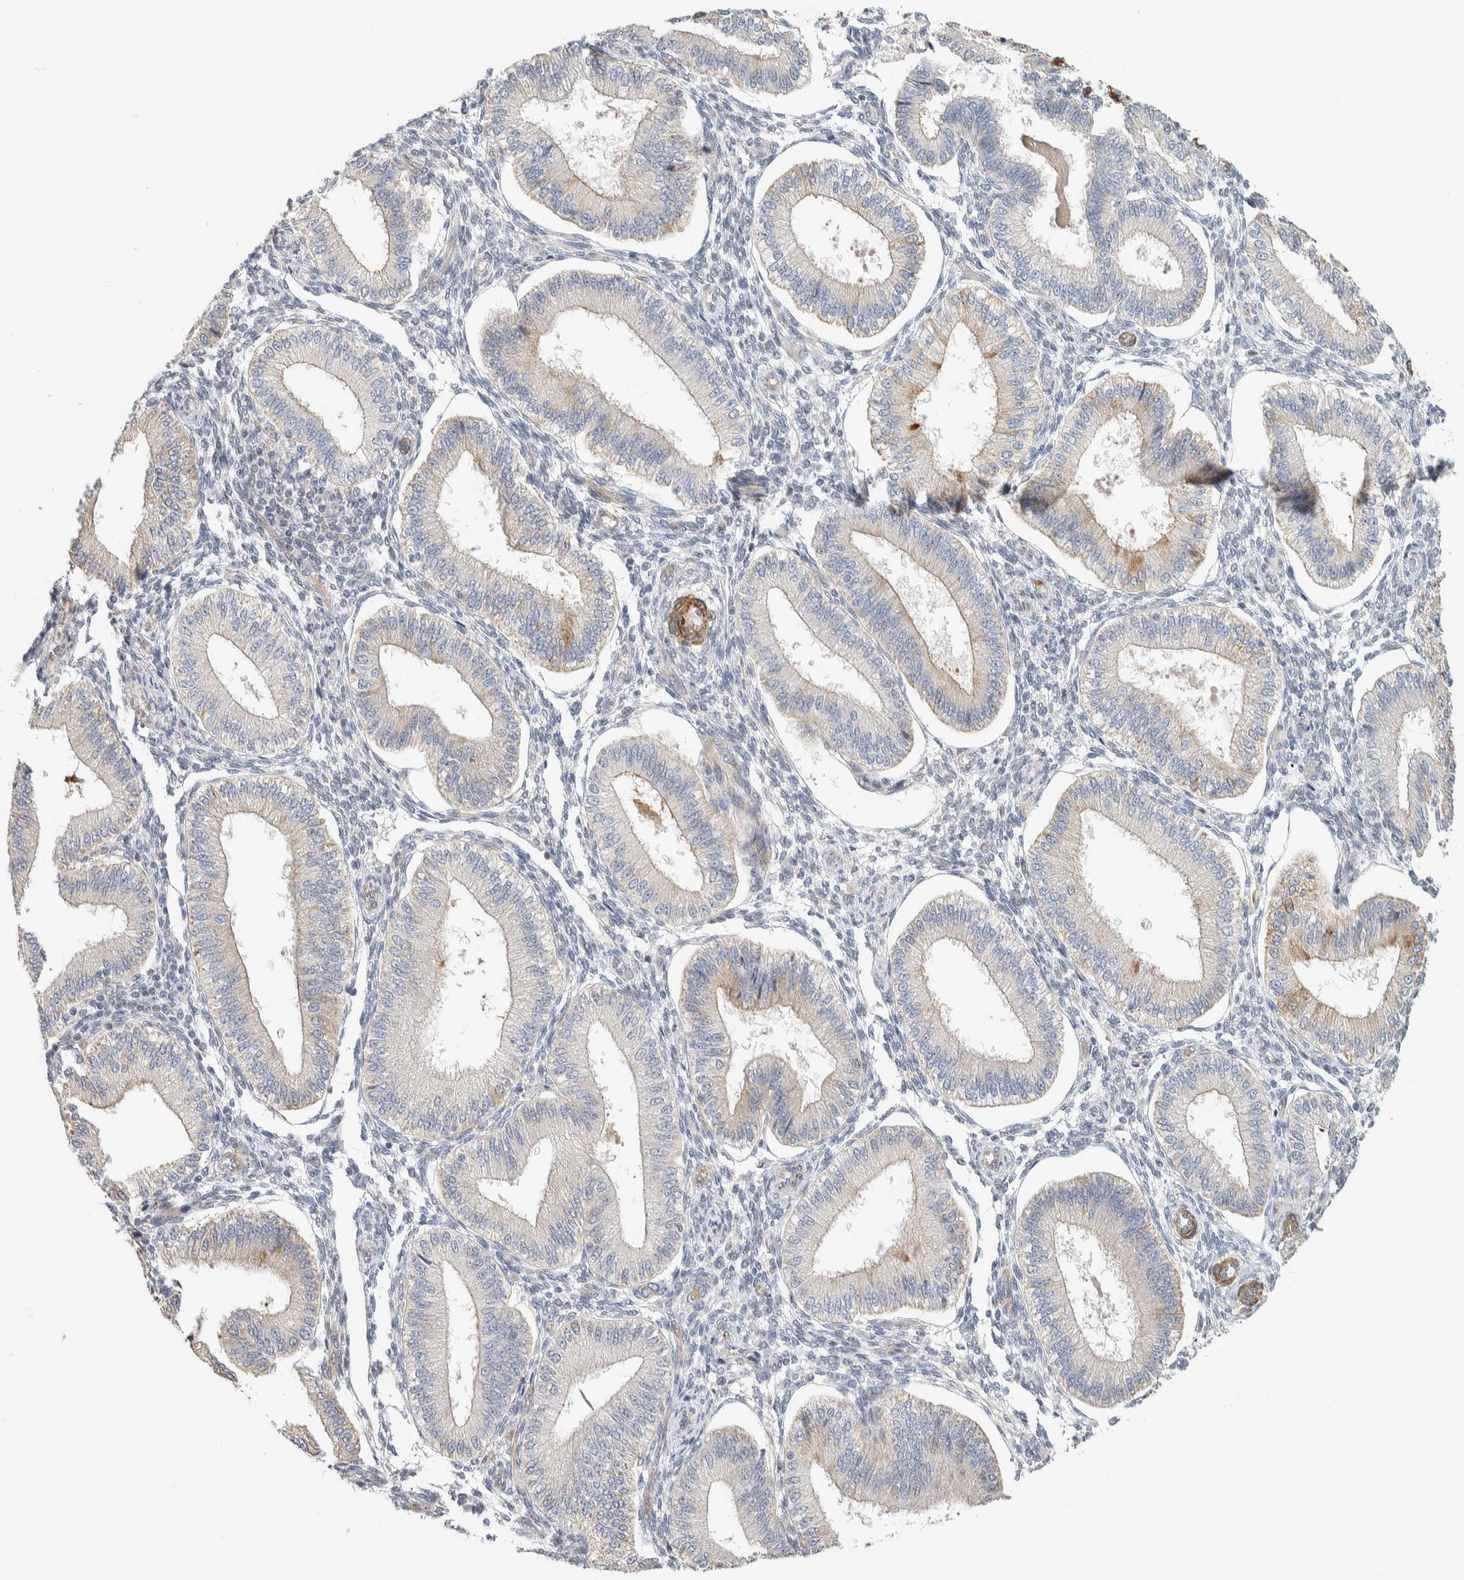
{"staining": {"intensity": "negative", "quantity": "none", "location": "none"}, "tissue": "endometrium", "cell_type": "Cells in endometrial stroma", "image_type": "normal", "snomed": [{"axis": "morphology", "description": "Normal tissue, NOS"}, {"axis": "topography", "description": "Endometrium"}], "caption": "IHC photomicrograph of benign endometrium stained for a protein (brown), which demonstrates no expression in cells in endometrial stroma.", "gene": "CDR2", "patient": {"sex": "female", "age": 39}}